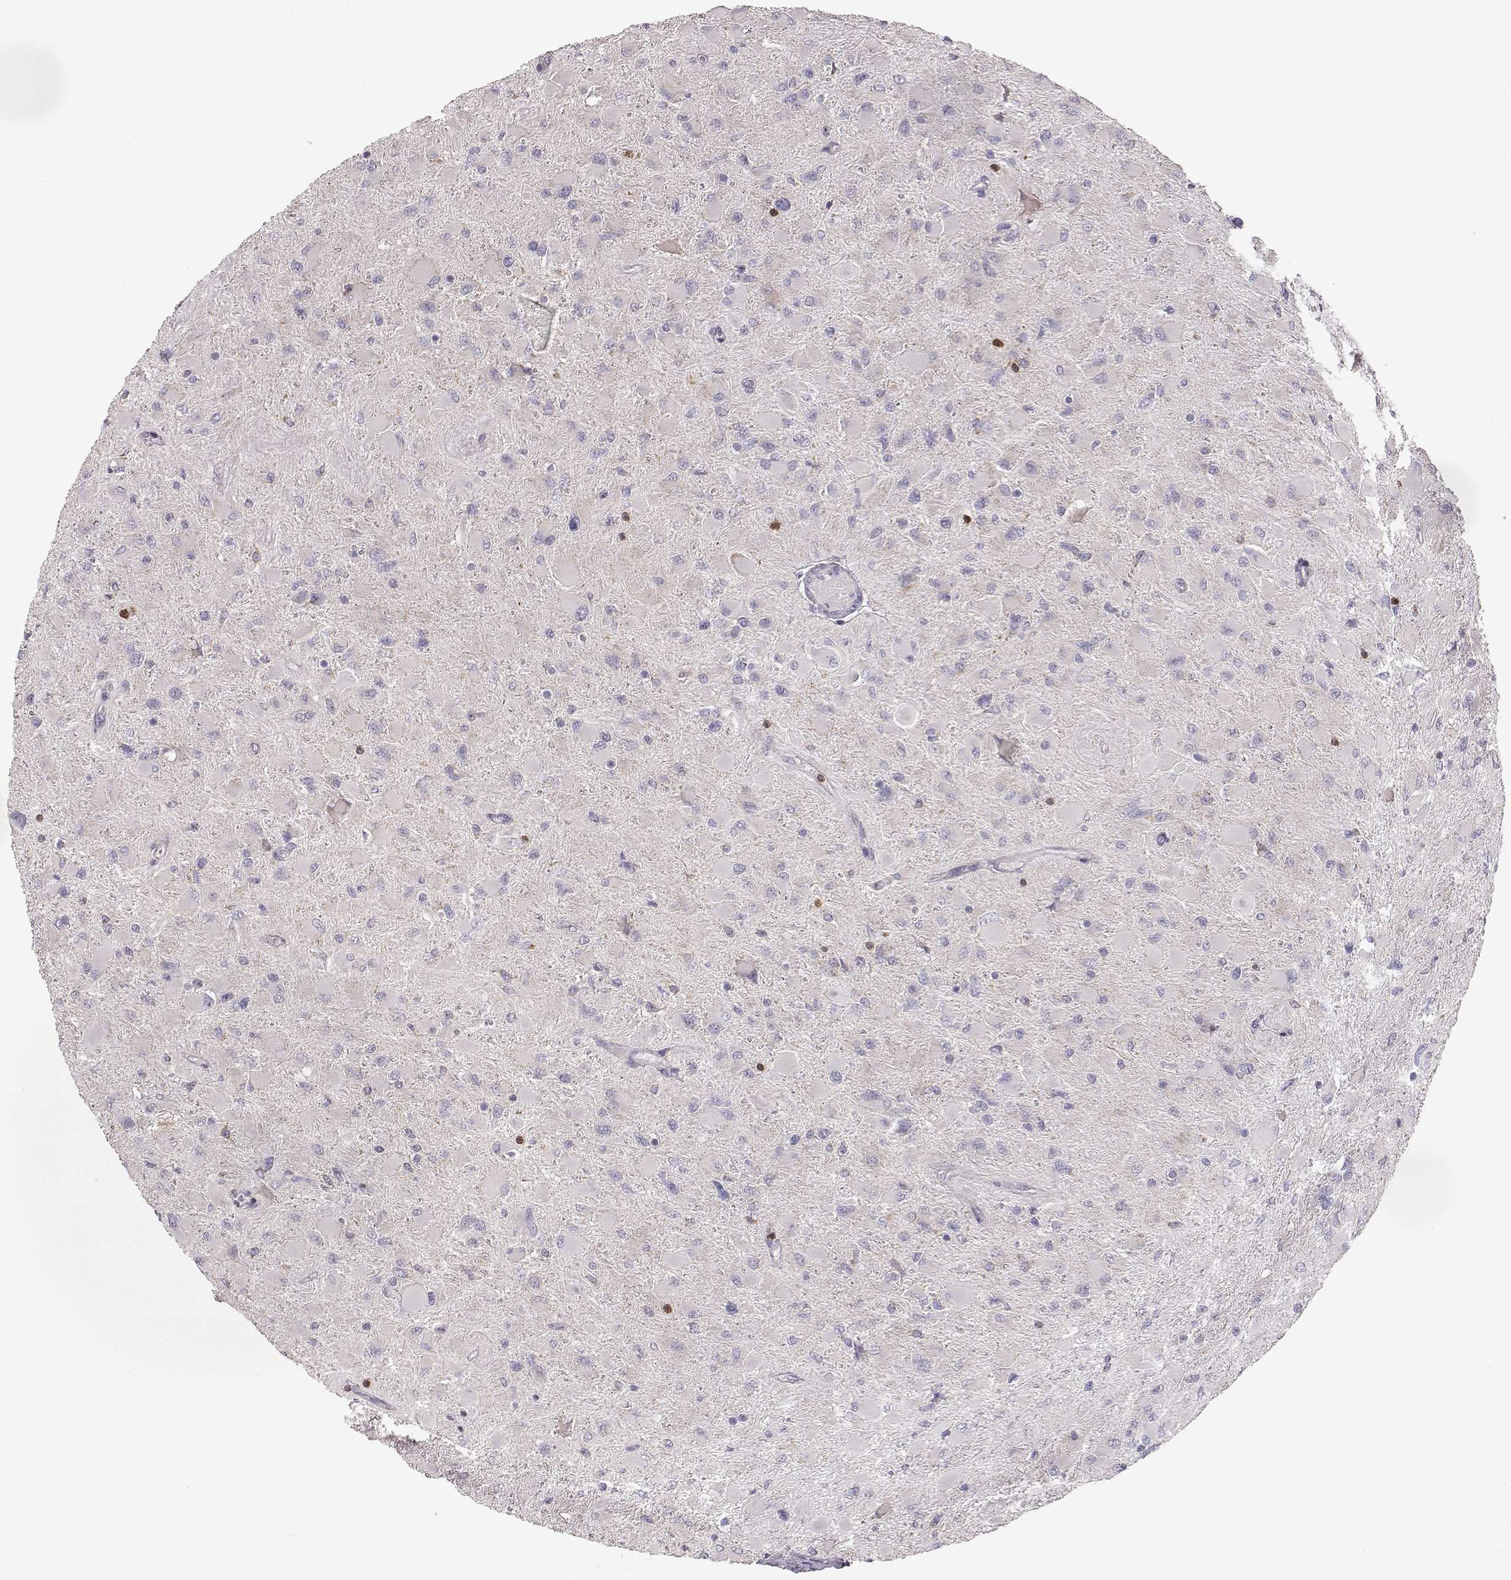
{"staining": {"intensity": "negative", "quantity": "none", "location": "none"}, "tissue": "glioma", "cell_type": "Tumor cells", "image_type": "cancer", "snomed": [{"axis": "morphology", "description": "Glioma, malignant, High grade"}, {"axis": "topography", "description": "Cerebral cortex"}], "caption": "Tumor cells are negative for brown protein staining in malignant glioma (high-grade).", "gene": "GRAP2", "patient": {"sex": "female", "age": 36}}